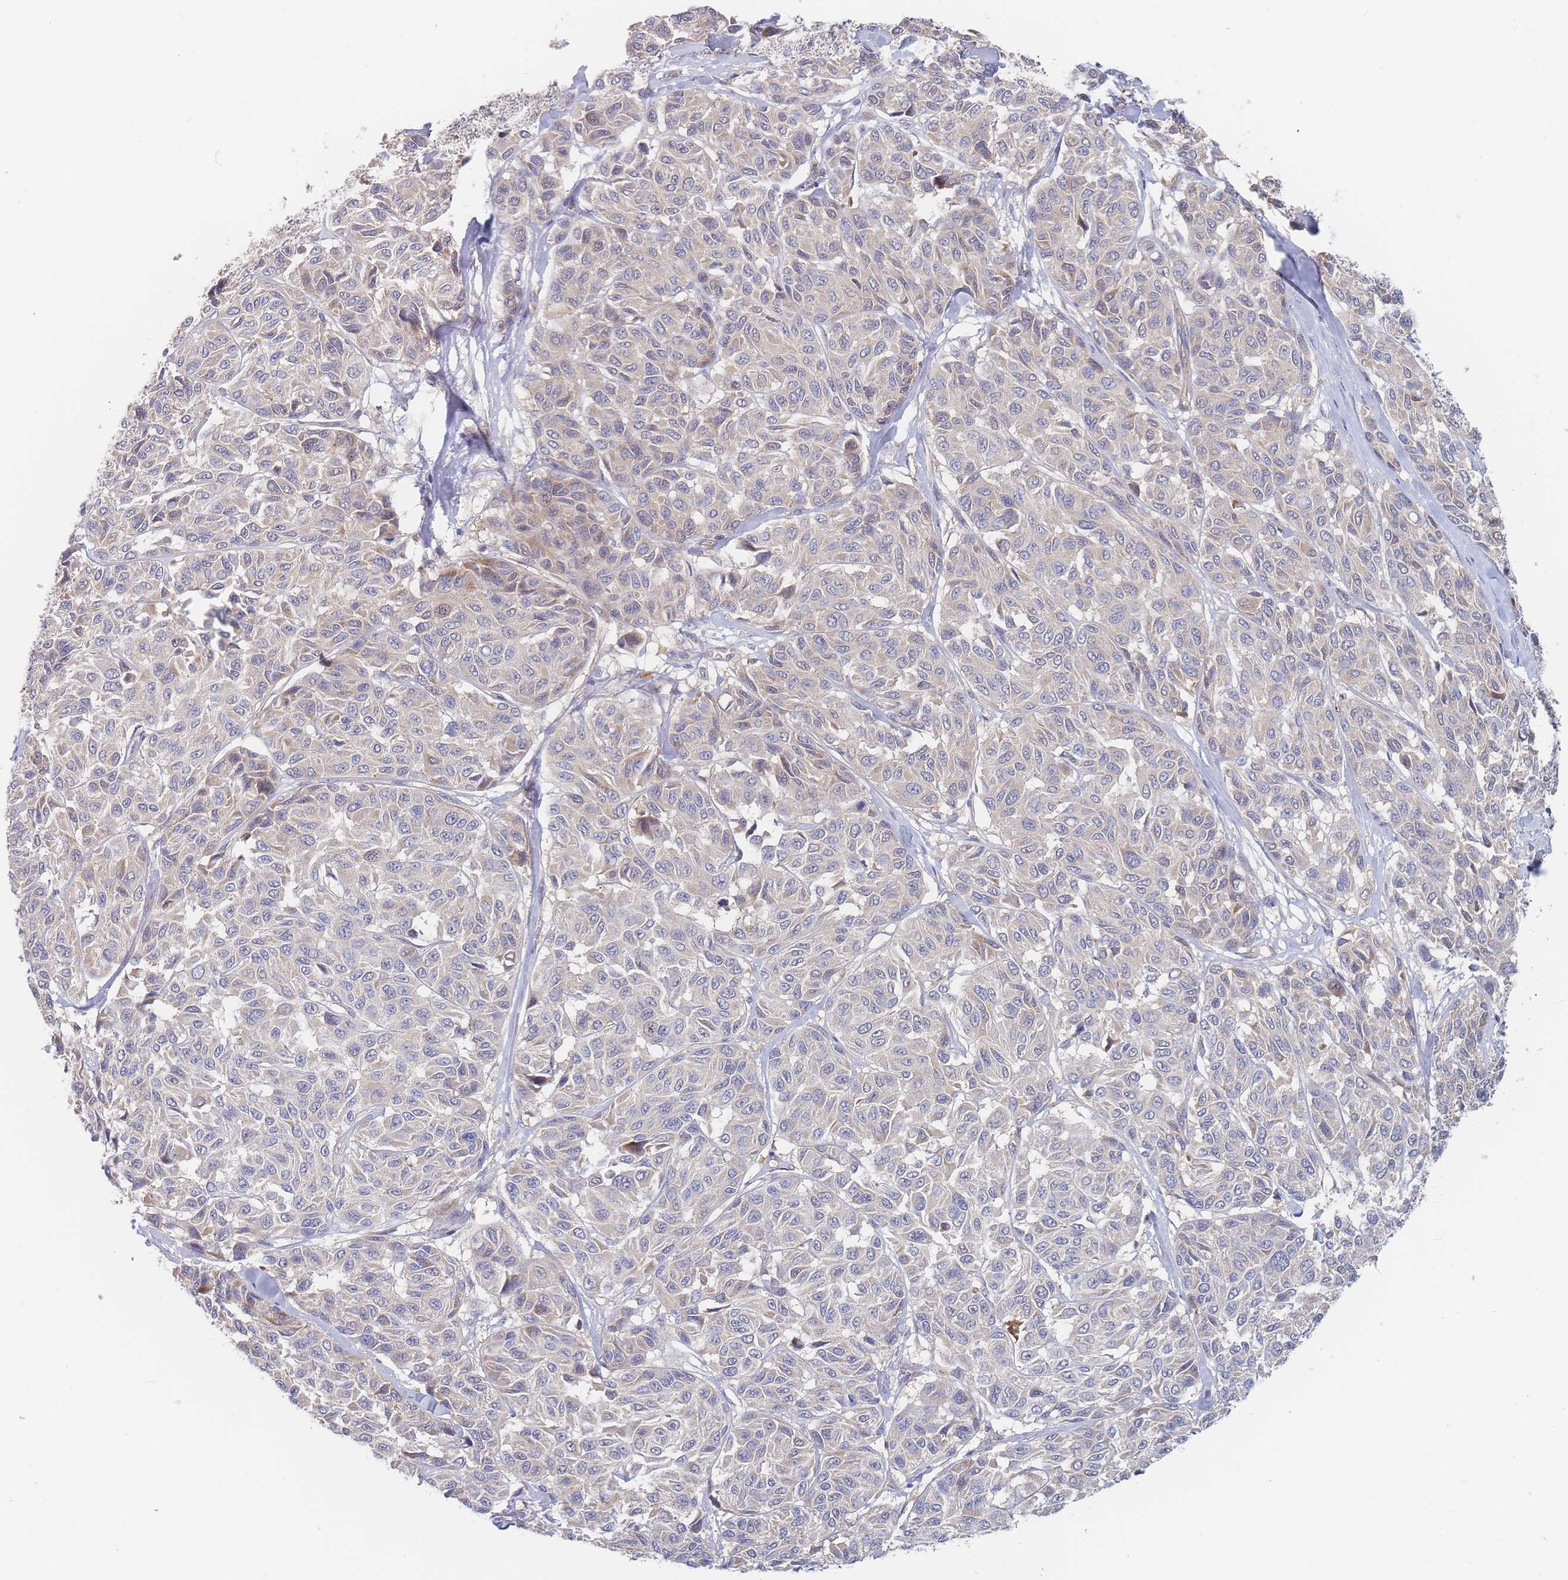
{"staining": {"intensity": "negative", "quantity": "none", "location": "none"}, "tissue": "melanoma", "cell_type": "Tumor cells", "image_type": "cancer", "snomed": [{"axis": "morphology", "description": "Malignant melanoma, NOS"}, {"axis": "topography", "description": "Skin"}], "caption": "There is no significant expression in tumor cells of malignant melanoma.", "gene": "G6PC1", "patient": {"sex": "female", "age": 66}}